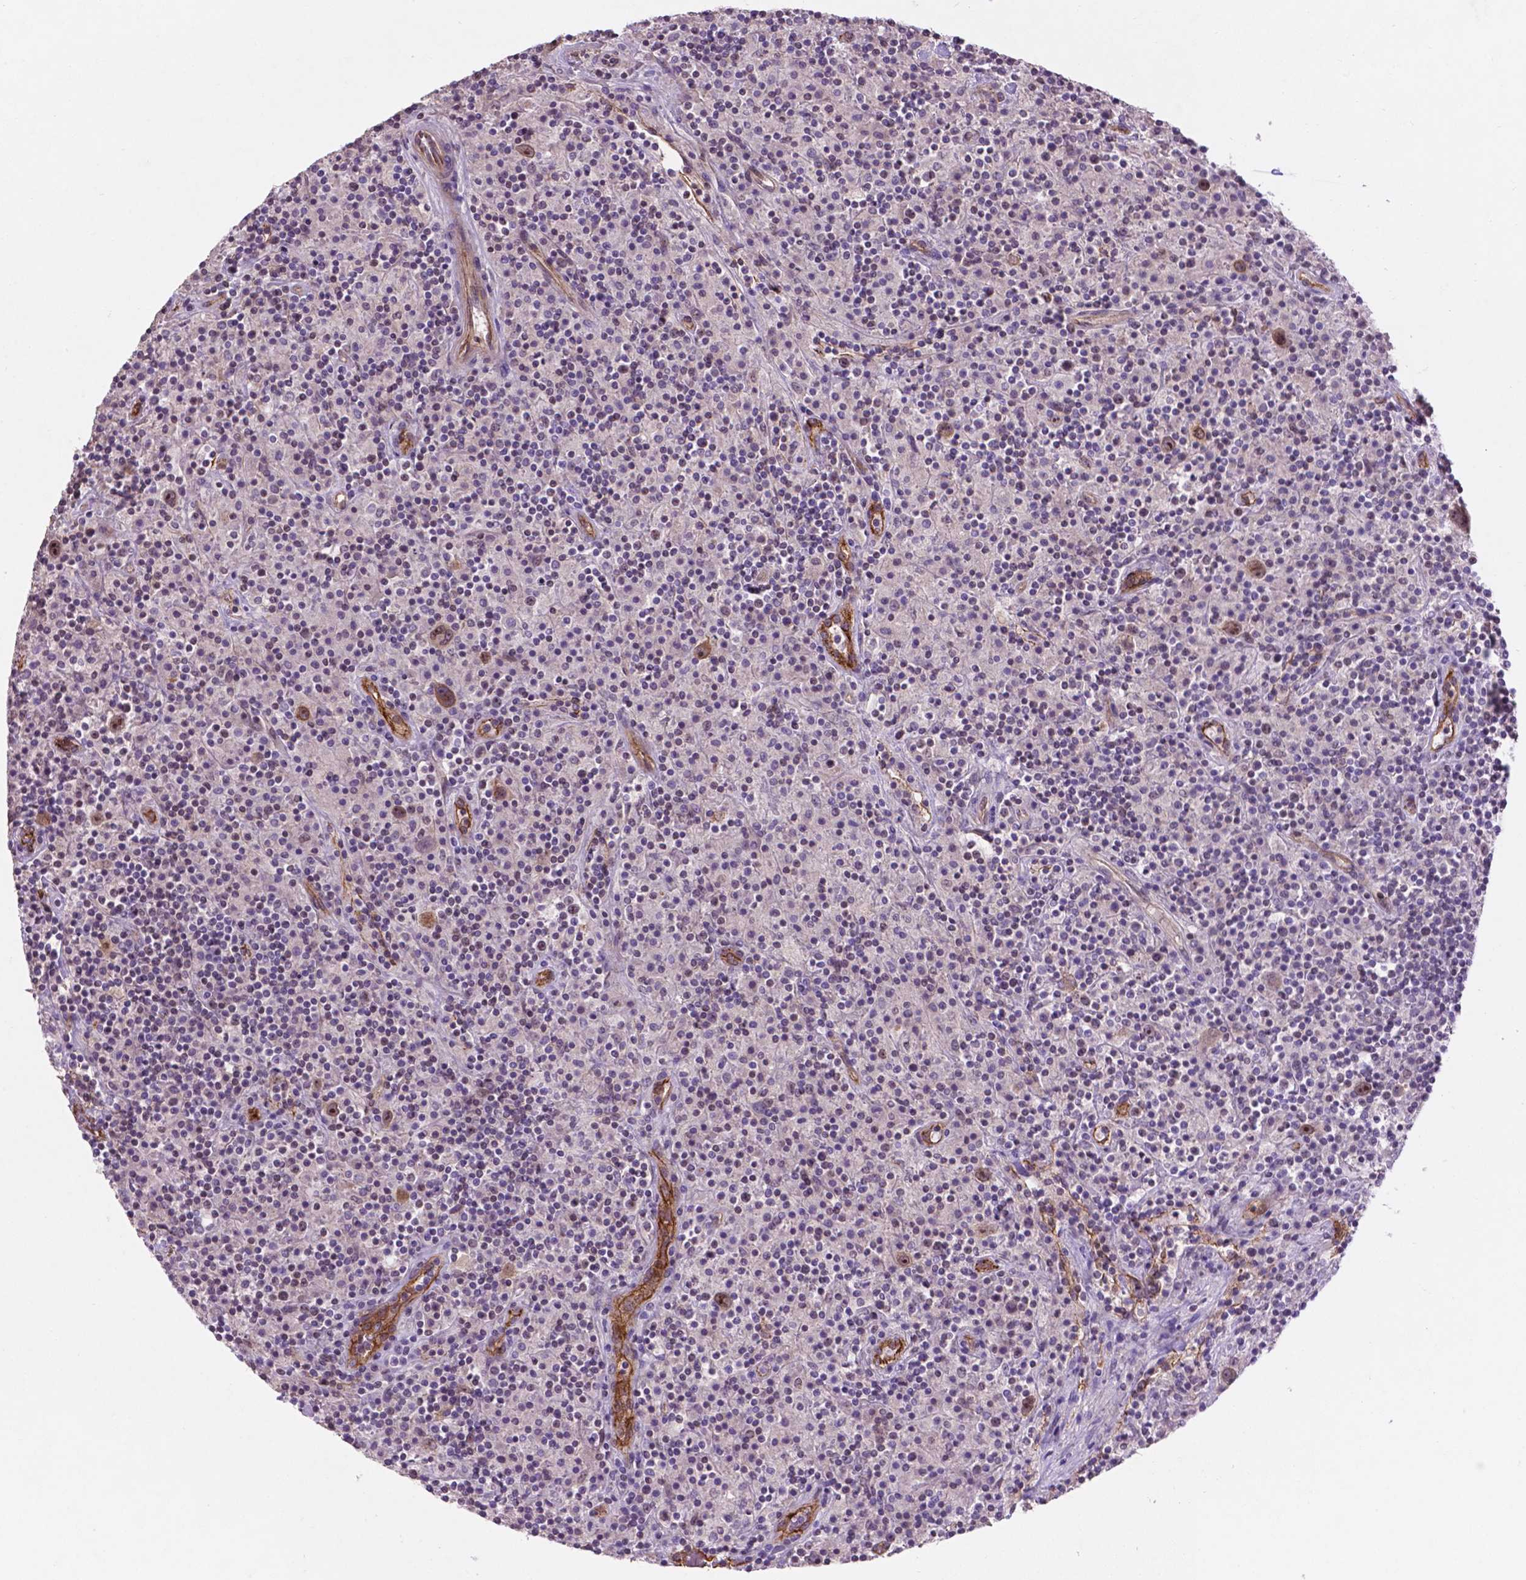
{"staining": {"intensity": "moderate", "quantity": "25%-75%", "location": "nuclear"}, "tissue": "lymphoma", "cell_type": "Tumor cells", "image_type": "cancer", "snomed": [{"axis": "morphology", "description": "Hodgkin's disease, NOS"}, {"axis": "topography", "description": "Lymph node"}], "caption": "Hodgkin's disease stained for a protein (brown) exhibits moderate nuclear positive expression in about 25%-75% of tumor cells.", "gene": "ARL5C", "patient": {"sex": "male", "age": 70}}